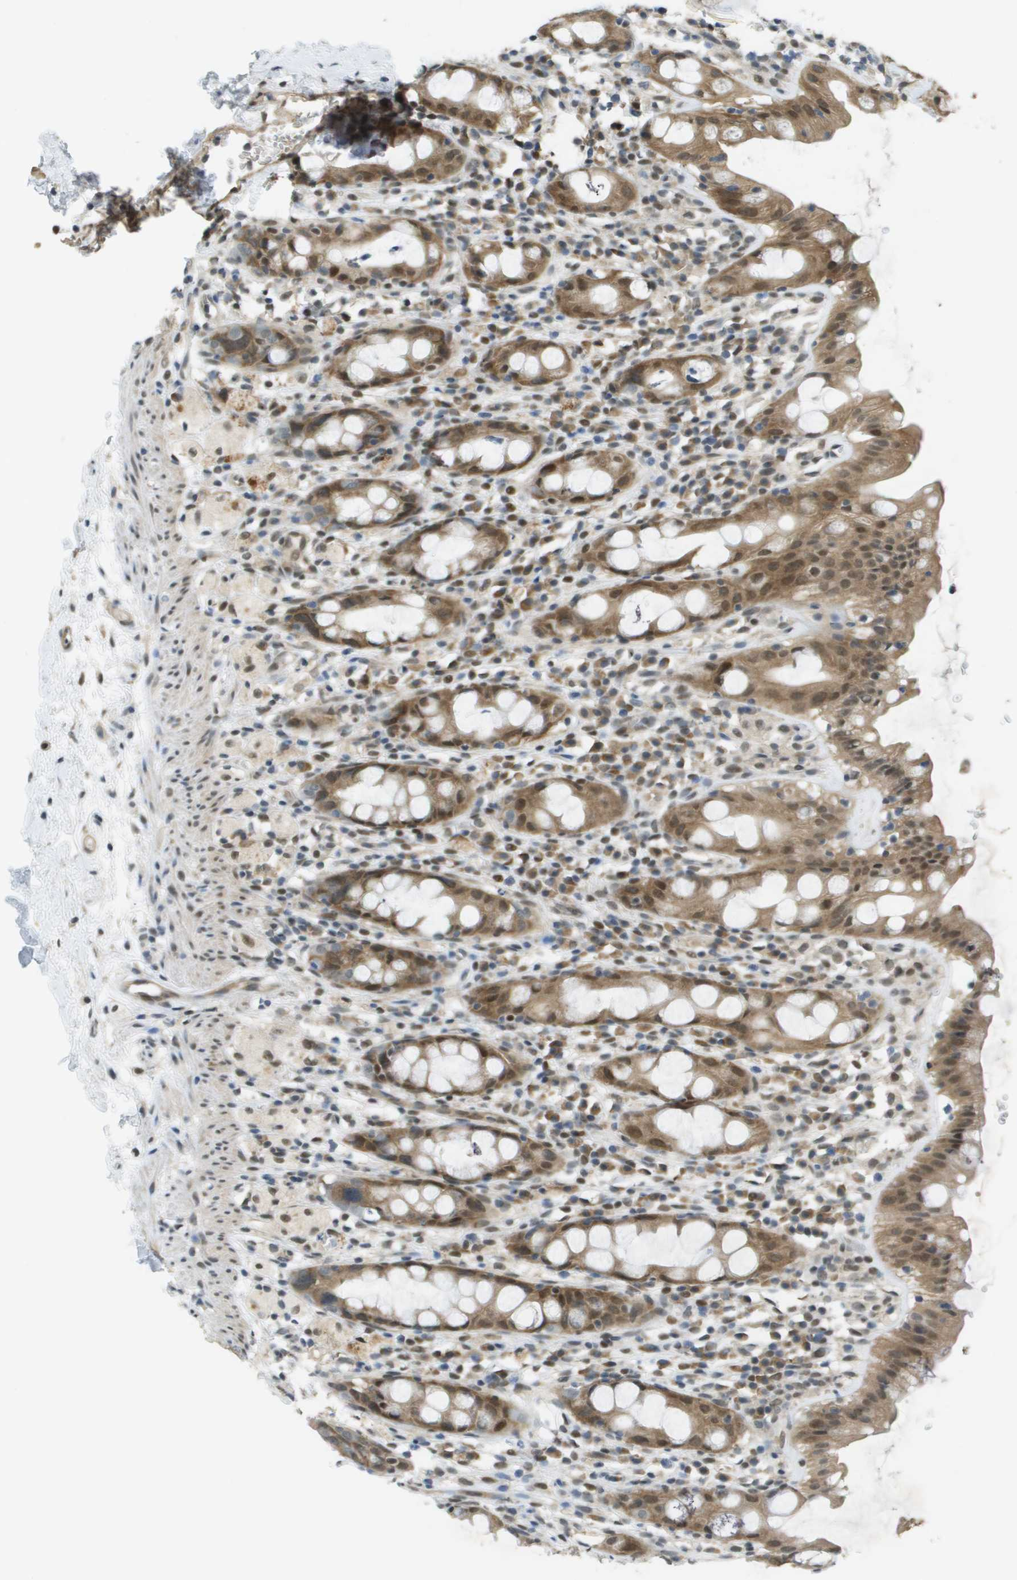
{"staining": {"intensity": "moderate", "quantity": ">75%", "location": "cytoplasmic/membranous,nuclear"}, "tissue": "rectum", "cell_type": "Glandular cells", "image_type": "normal", "snomed": [{"axis": "morphology", "description": "Normal tissue, NOS"}, {"axis": "topography", "description": "Rectum"}], "caption": "IHC photomicrograph of unremarkable rectum: human rectum stained using IHC displays medium levels of moderate protein expression localized specifically in the cytoplasmic/membranous,nuclear of glandular cells, appearing as a cytoplasmic/membranous,nuclear brown color.", "gene": "ARID1B", "patient": {"sex": "male", "age": 44}}